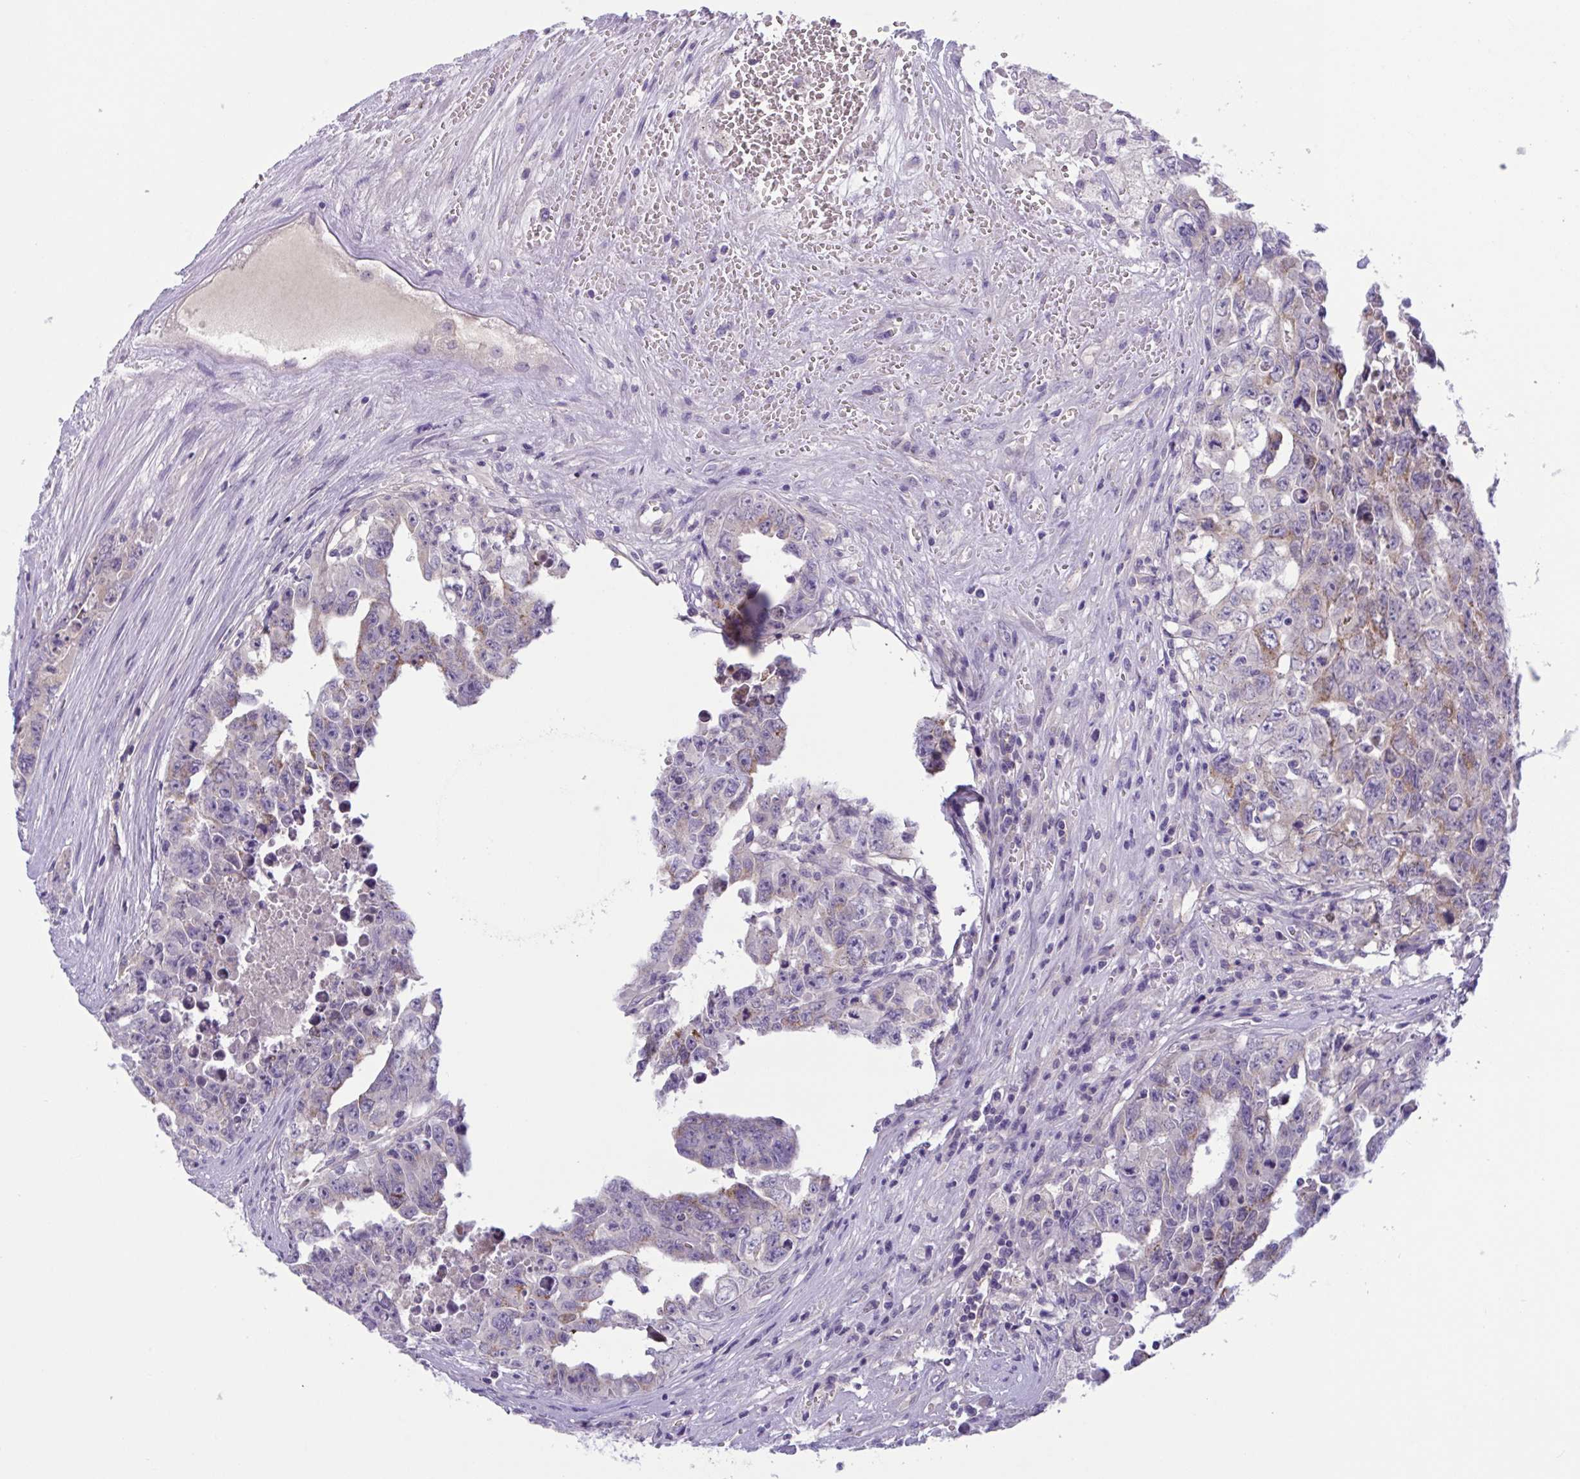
{"staining": {"intensity": "moderate", "quantity": "<25%", "location": "cytoplasmic/membranous"}, "tissue": "testis cancer", "cell_type": "Tumor cells", "image_type": "cancer", "snomed": [{"axis": "morphology", "description": "Carcinoma, Embryonal, NOS"}, {"axis": "topography", "description": "Testis"}], "caption": "Tumor cells show moderate cytoplasmic/membranous staining in approximately <25% of cells in testis cancer (embryonal carcinoma).", "gene": "TTC7B", "patient": {"sex": "male", "age": 24}}